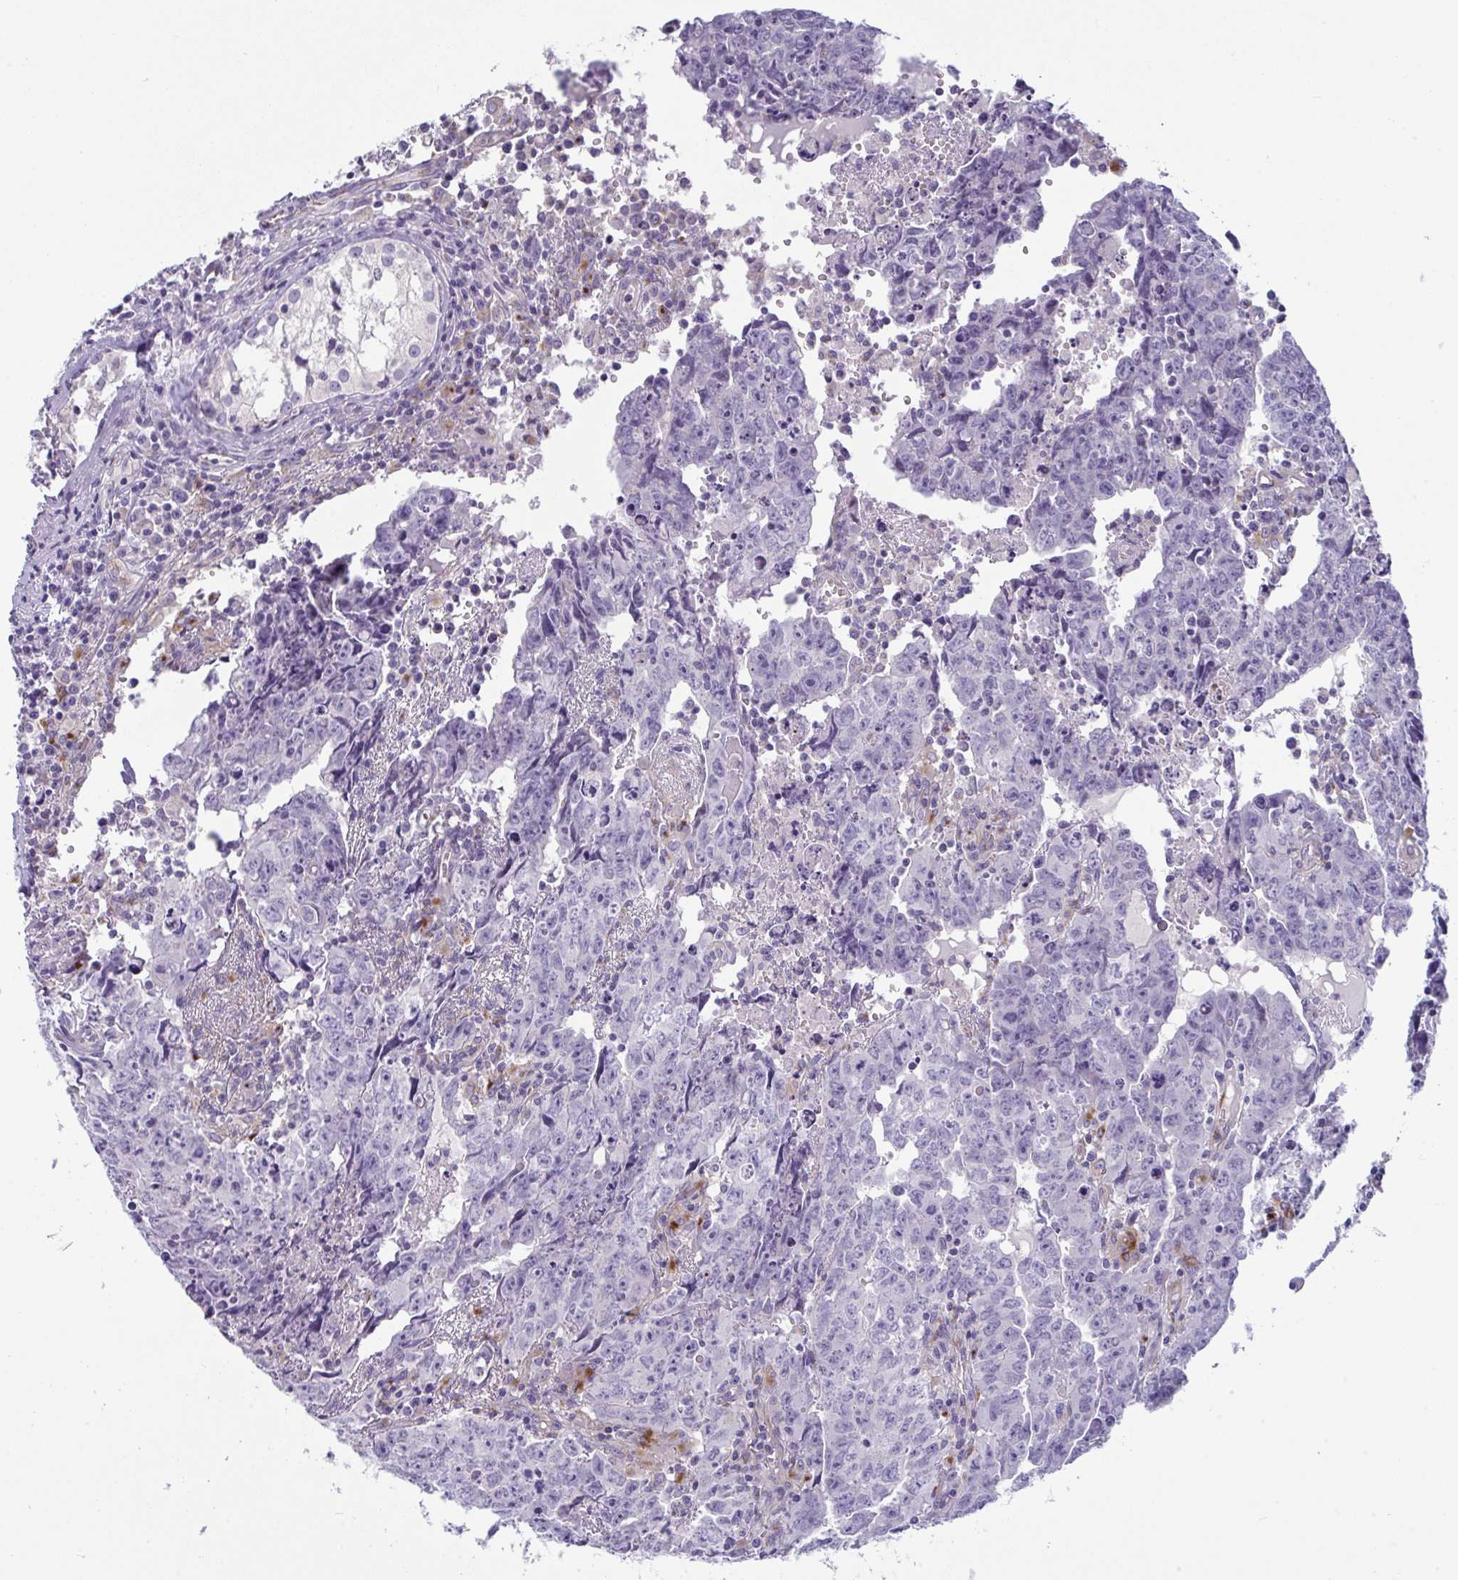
{"staining": {"intensity": "negative", "quantity": "none", "location": "none"}, "tissue": "testis cancer", "cell_type": "Tumor cells", "image_type": "cancer", "snomed": [{"axis": "morphology", "description": "Carcinoma, Embryonal, NOS"}, {"axis": "topography", "description": "Testis"}], "caption": "Testis cancer (embryonal carcinoma) was stained to show a protein in brown. There is no significant staining in tumor cells.", "gene": "TOR1AIP2", "patient": {"sex": "male", "age": 22}}